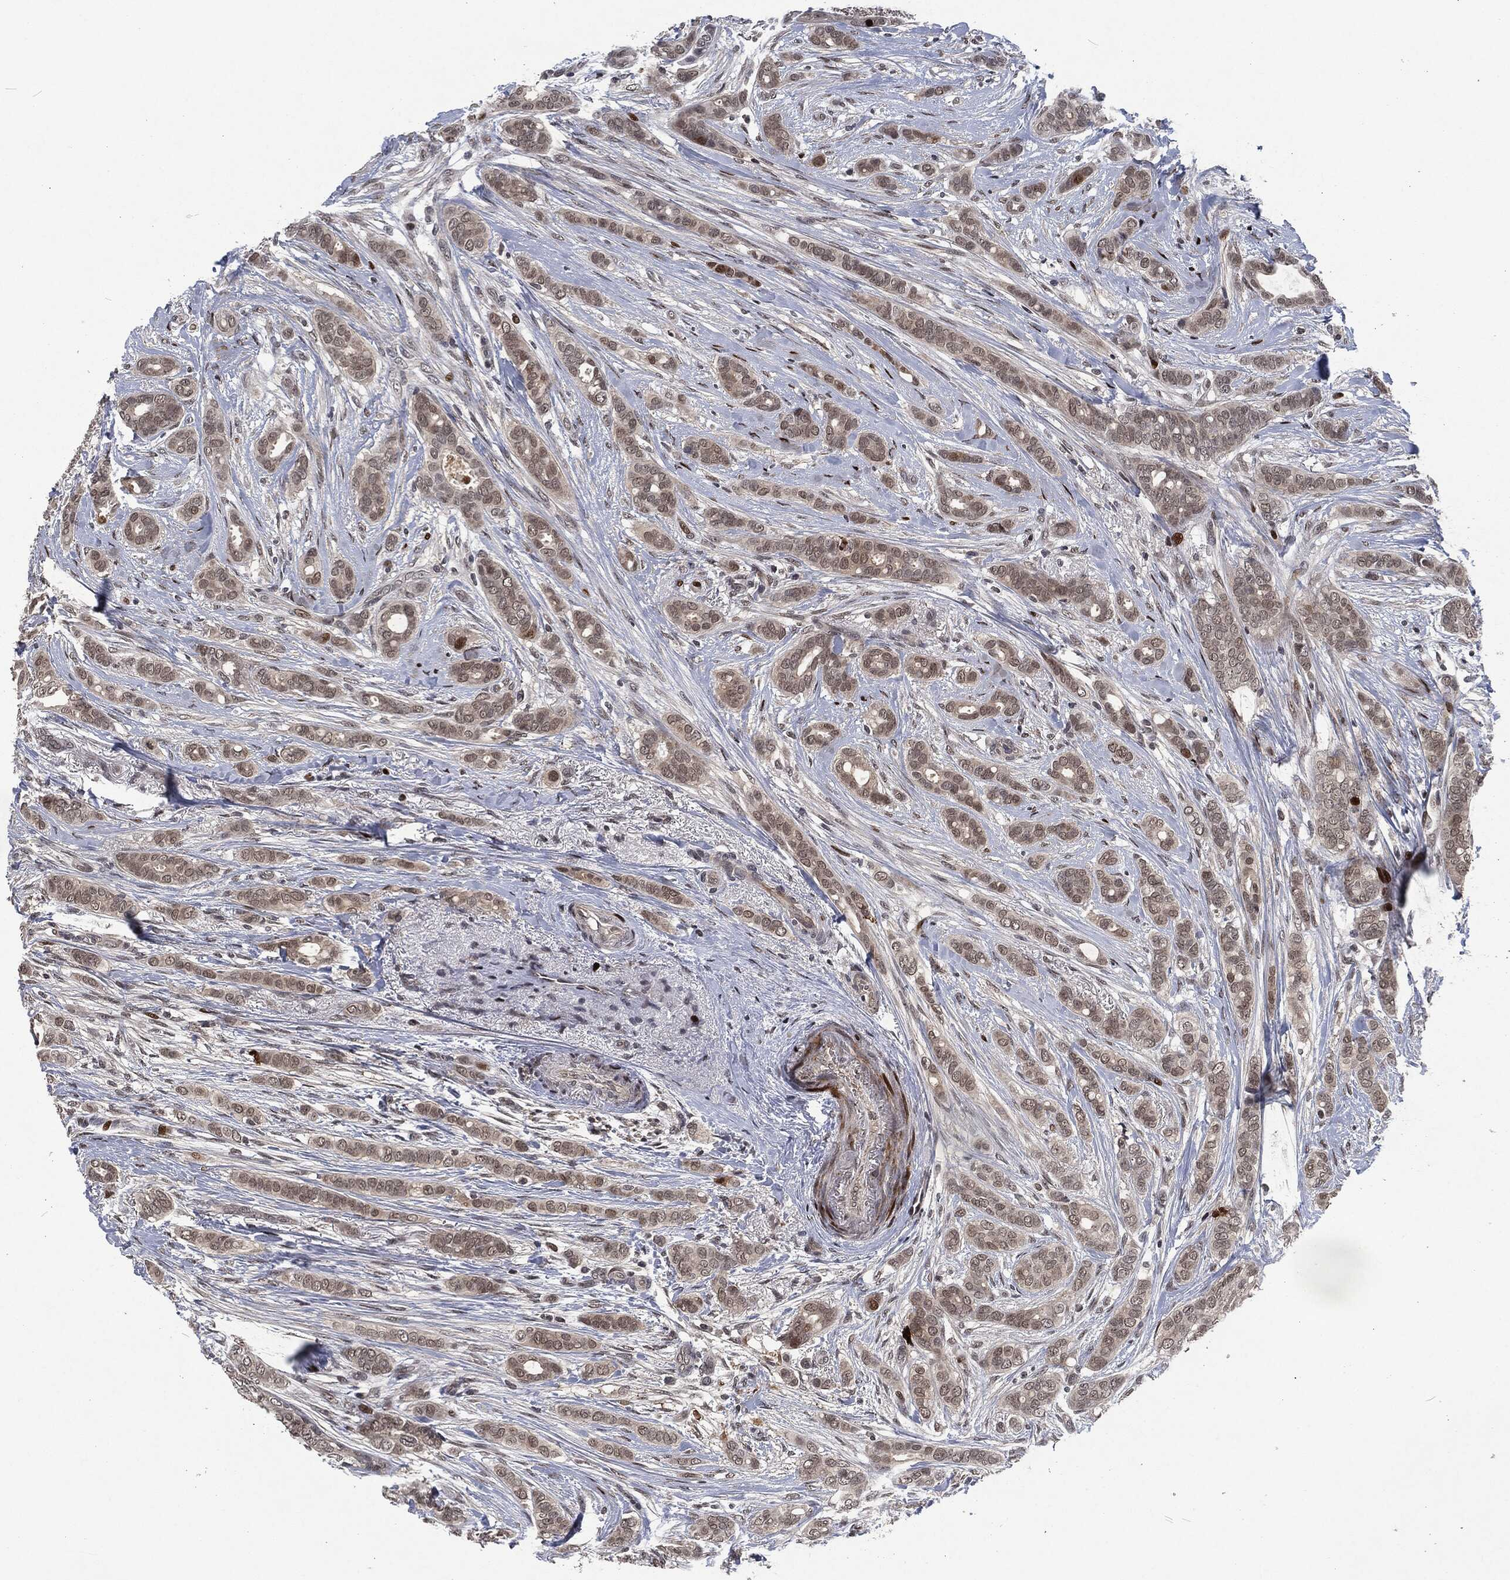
{"staining": {"intensity": "negative", "quantity": "none", "location": "none"}, "tissue": "breast cancer", "cell_type": "Tumor cells", "image_type": "cancer", "snomed": [{"axis": "morphology", "description": "Duct carcinoma"}, {"axis": "topography", "description": "Breast"}], "caption": "There is no significant expression in tumor cells of intraductal carcinoma (breast).", "gene": "EGFR", "patient": {"sex": "female", "age": 51}}